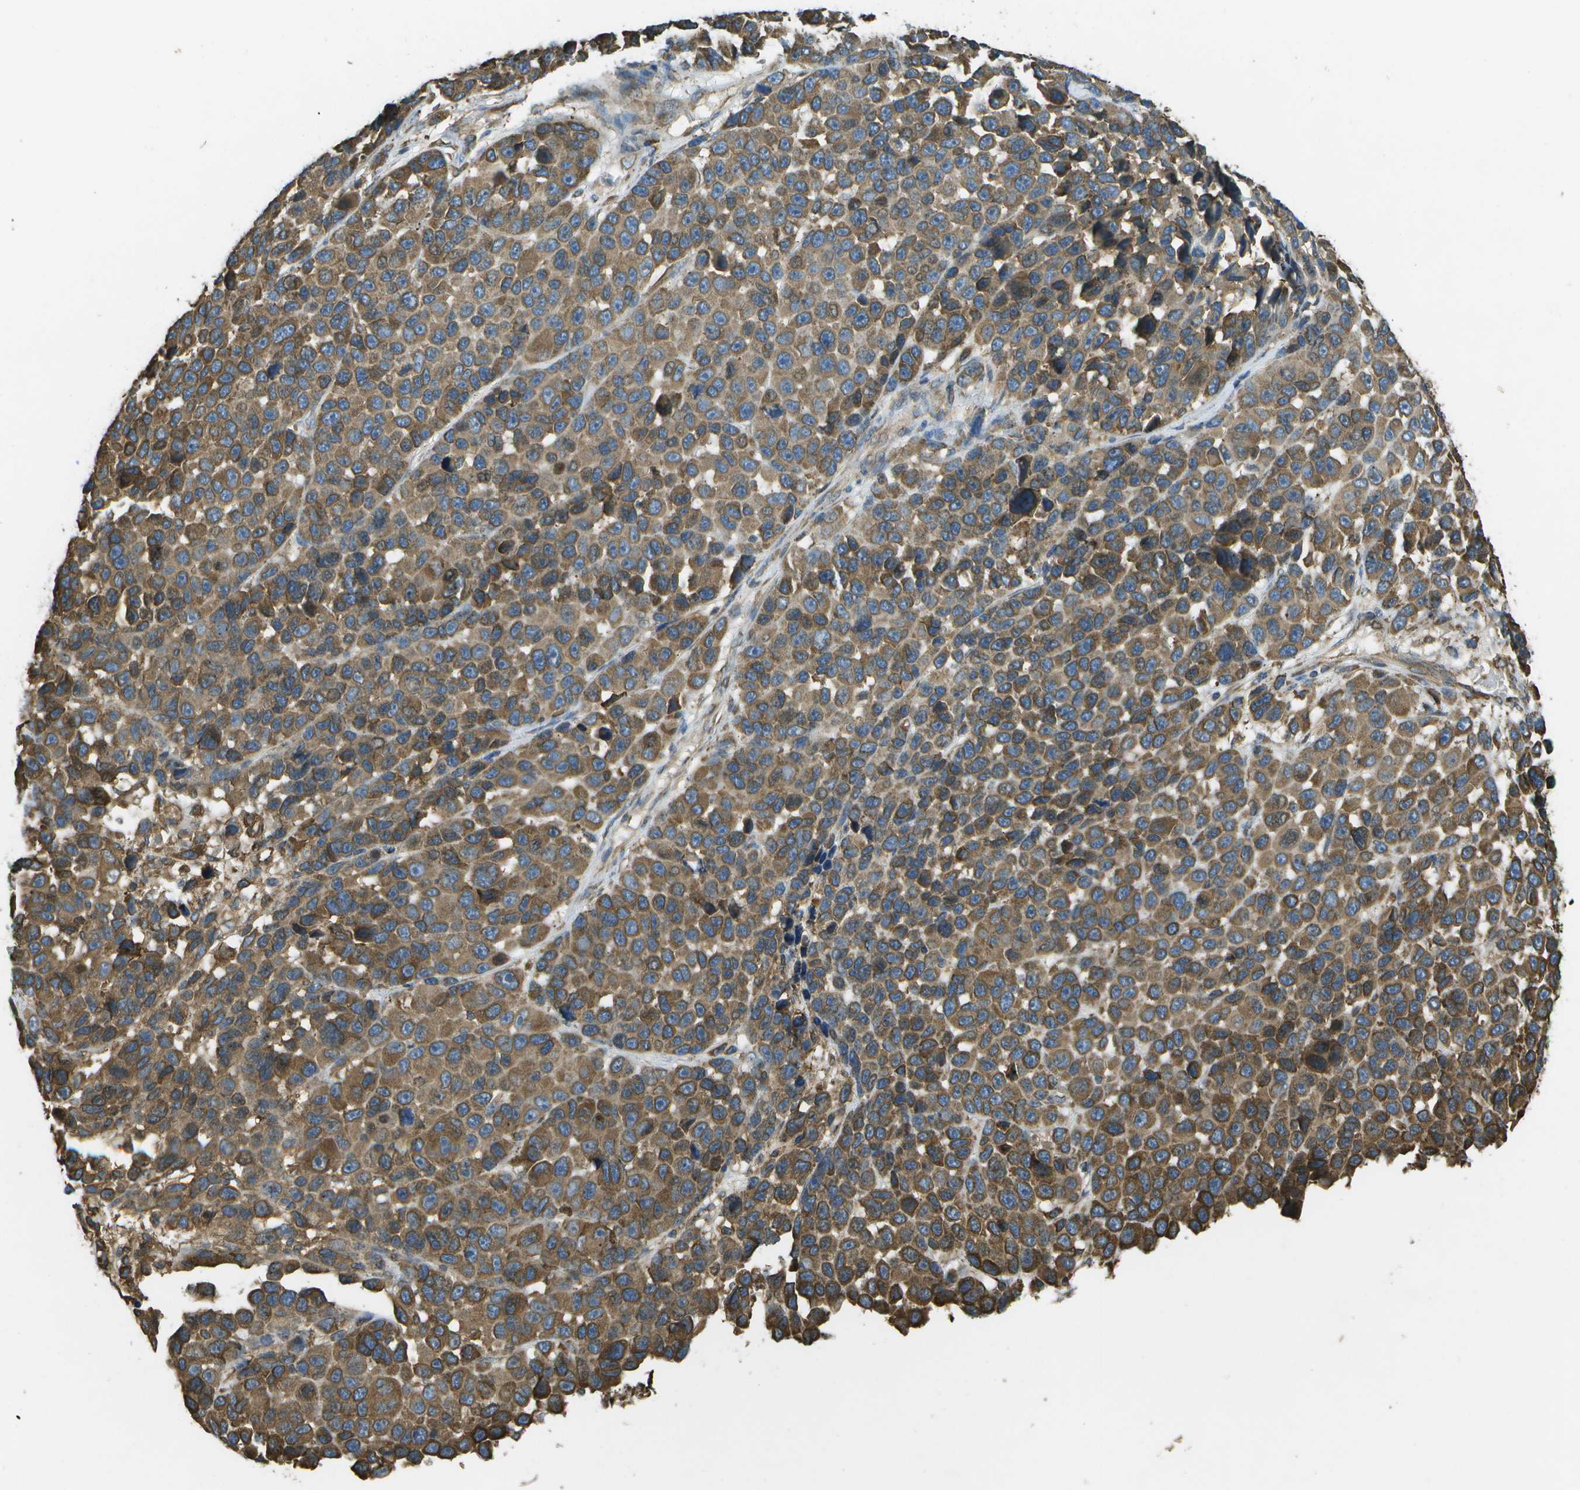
{"staining": {"intensity": "moderate", "quantity": ">75%", "location": "cytoplasmic/membranous"}, "tissue": "melanoma", "cell_type": "Tumor cells", "image_type": "cancer", "snomed": [{"axis": "morphology", "description": "Malignant melanoma, NOS"}, {"axis": "topography", "description": "Skin"}], "caption": "This is an image of immunohistochemistry staining of malignant melanoma, which shows moderate expression in the cytoplasmic/membranous of tumor cells.", "gene": "PDIA4", "patient": {"sex": "male", "age": 53}}